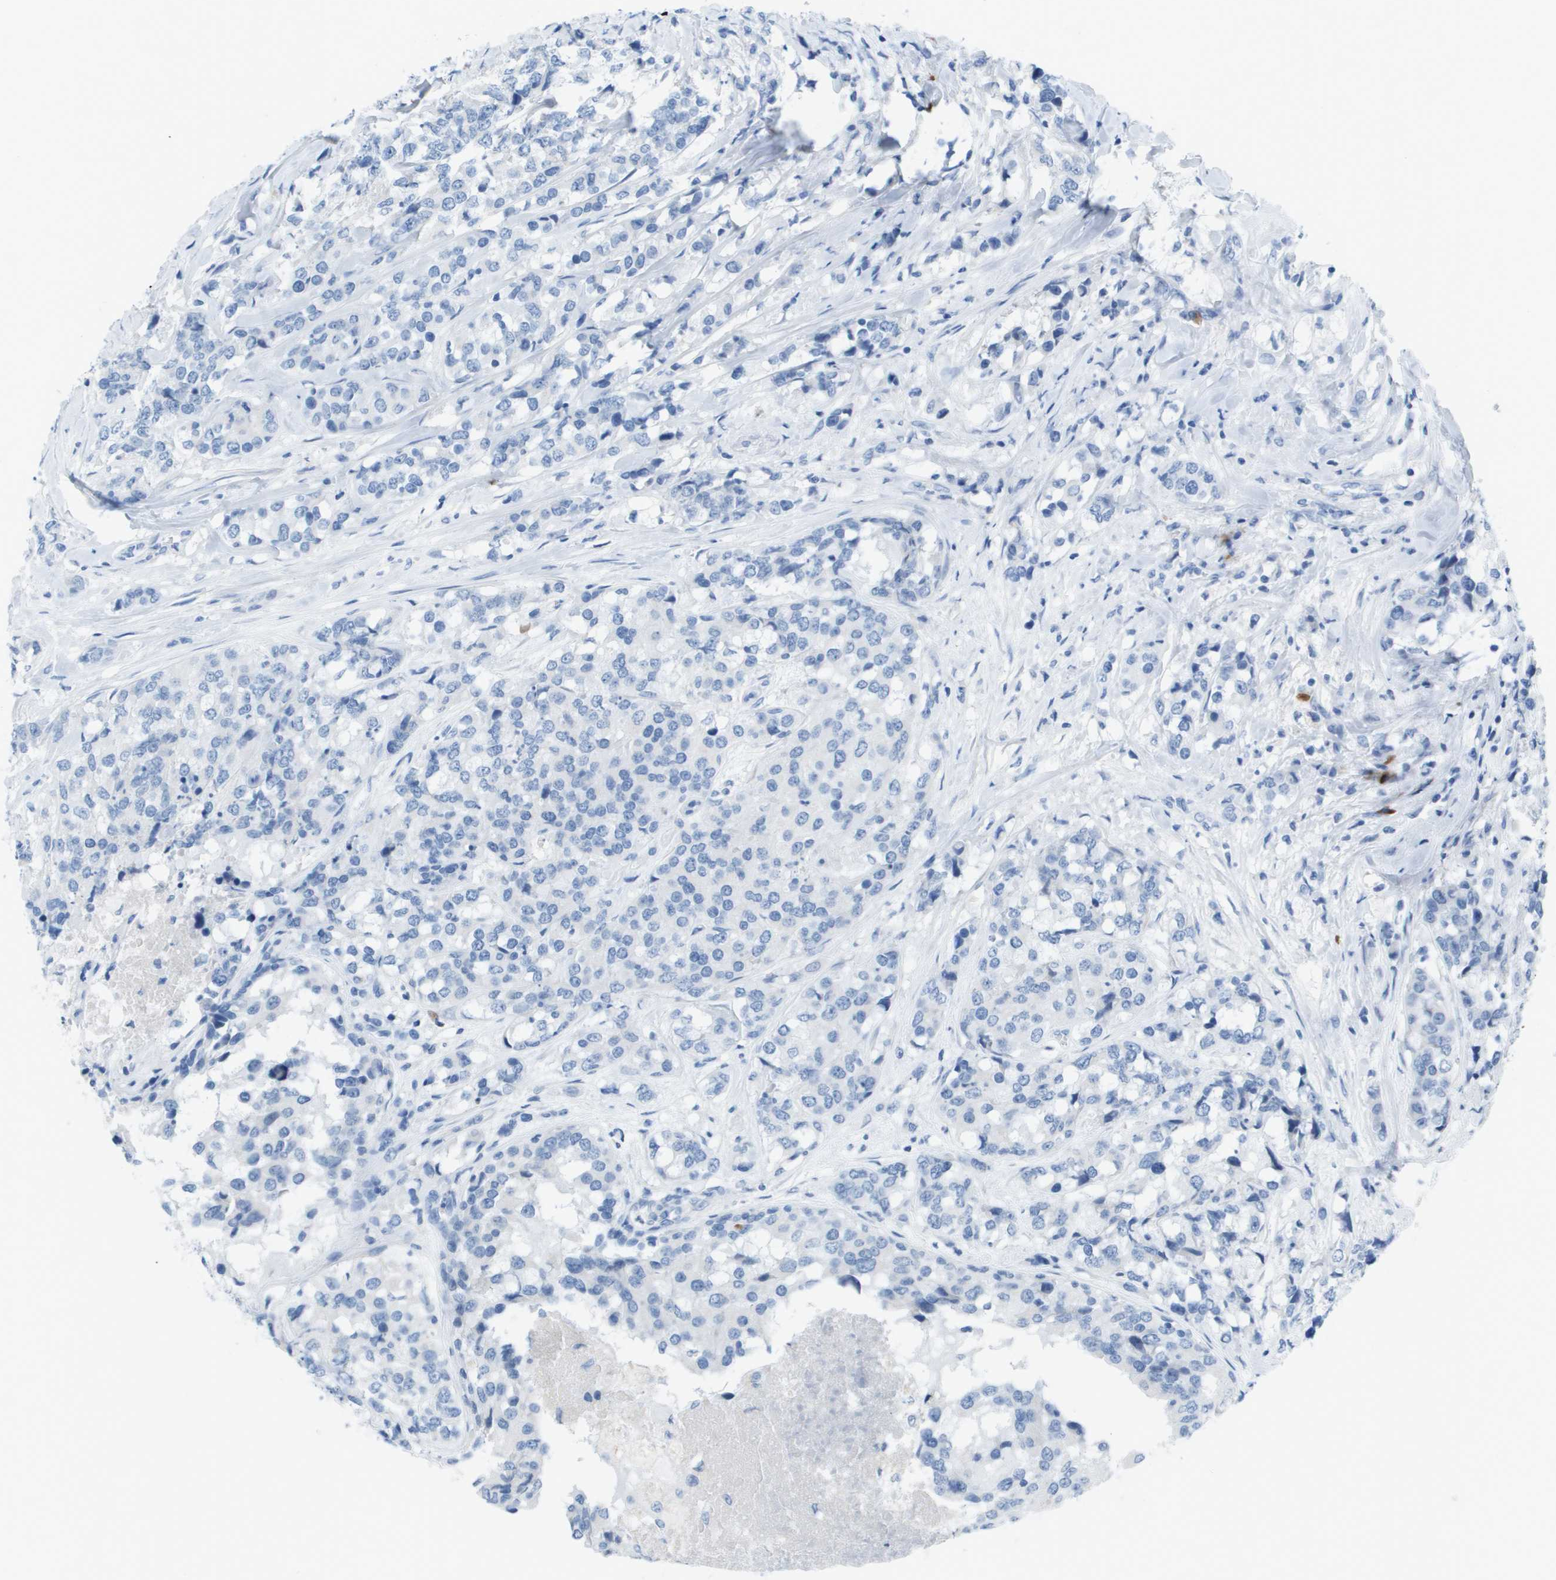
{"staining": {"intensity": "negative", "quantity": "none", "location": "none"}, "tissue": "breast cancer", "cell_type": "Tumor cells", "image_type": "cancer", "snomed": [{"axis": "morphology", "description": "Lobular carcinoma"}, {"axis": "topography", "description": "Breast"}], "caption": "Tumor cells show no significant protein staining in breast lobular carcinoma.", "gene": "GPR18", "patient": {"sex": "female", "age": 59}}